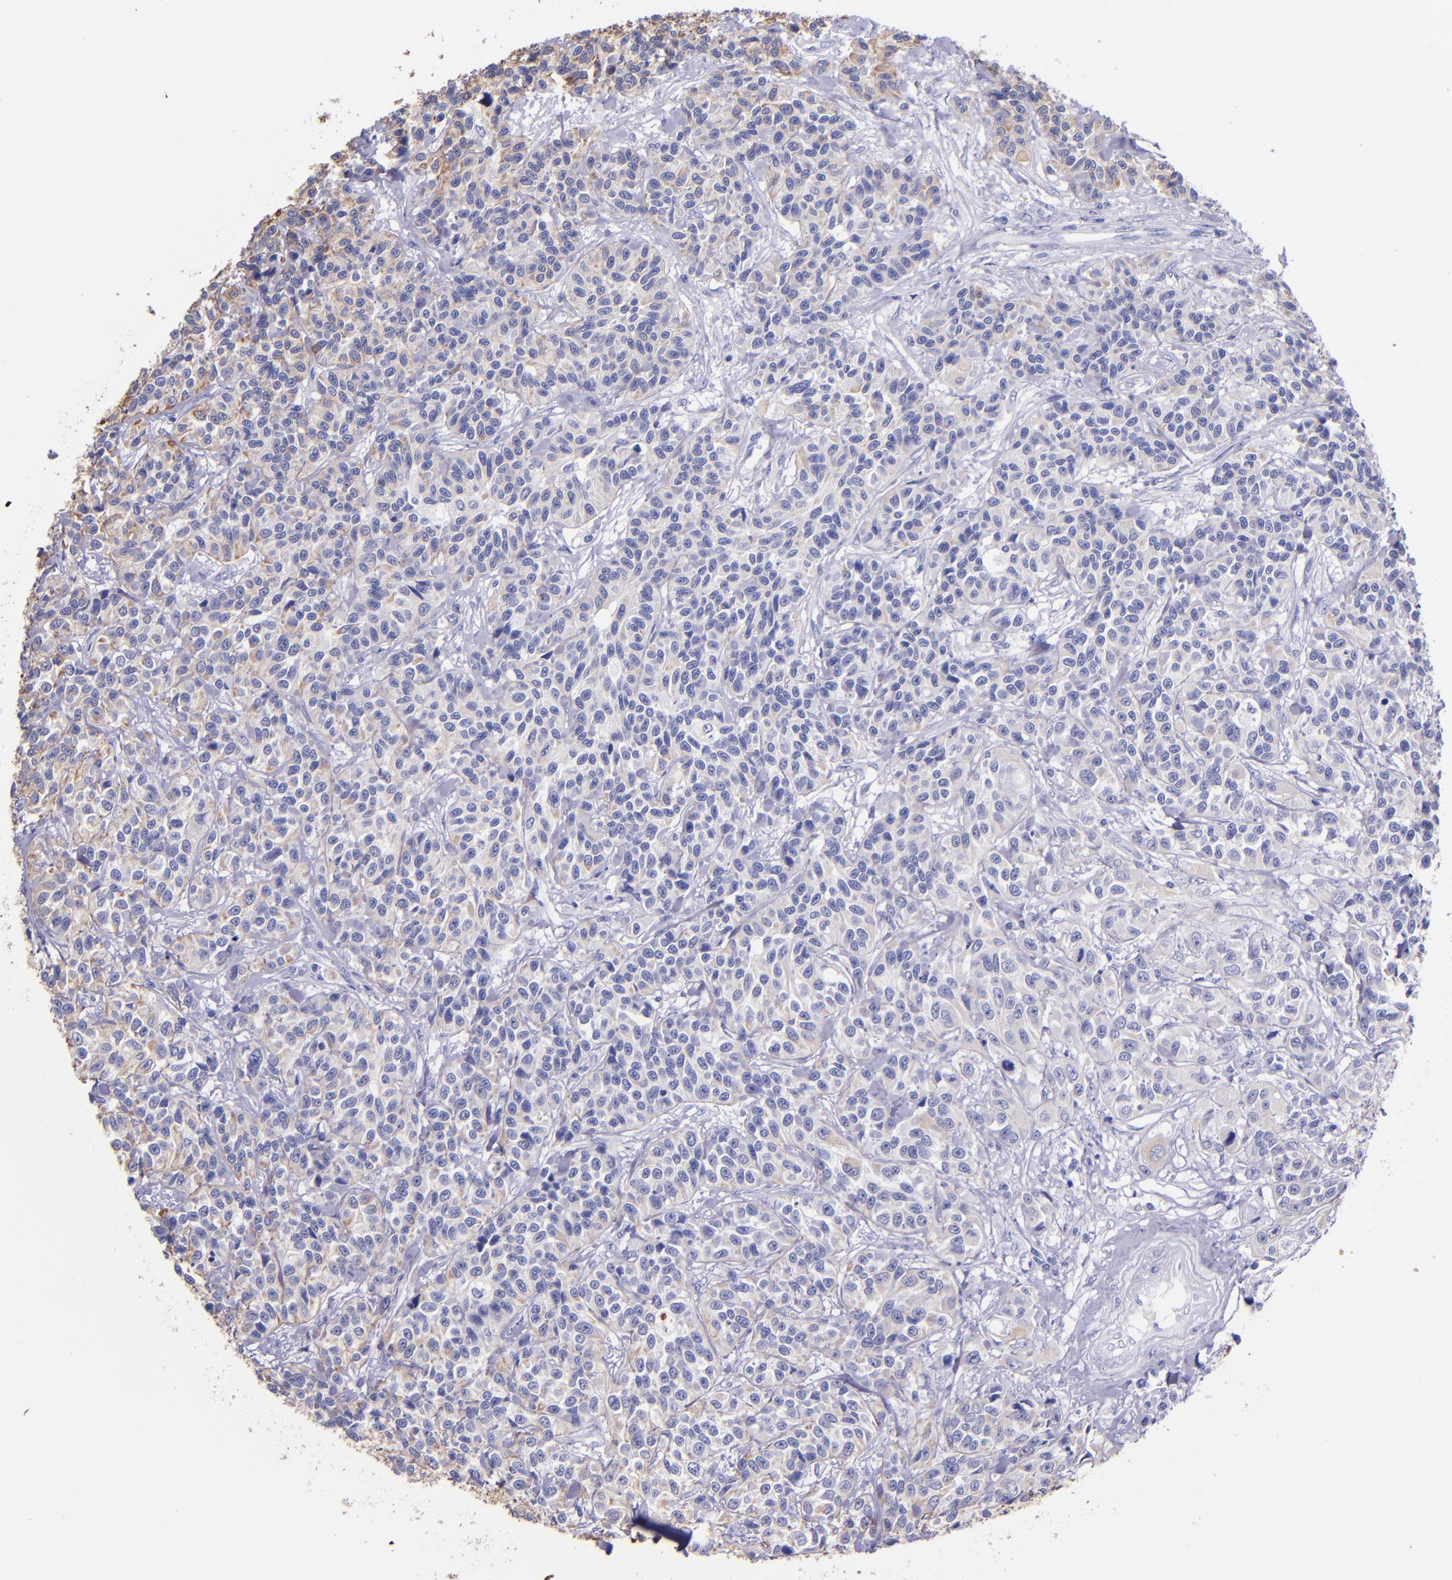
{"staining": {"intensity": "negative", "quantity": "none", "location": "none"}, "tissue": "urothelial cancer", "cell_type": "Tumor cells", "image_type": "cancer", "snomed": [{"axis": "morphology", "description": "Urothelial carcinoma, High grade"}, {"axis": "topography", "description": "Urinary bladder"}], "caption": "This is an immunohistochemistry (IHC) image of high-grade urothelial carcinoma. There is no positivity in tumor cells.", "gene": "KRT4", "patient": {"sex": "female", "age": 81}}